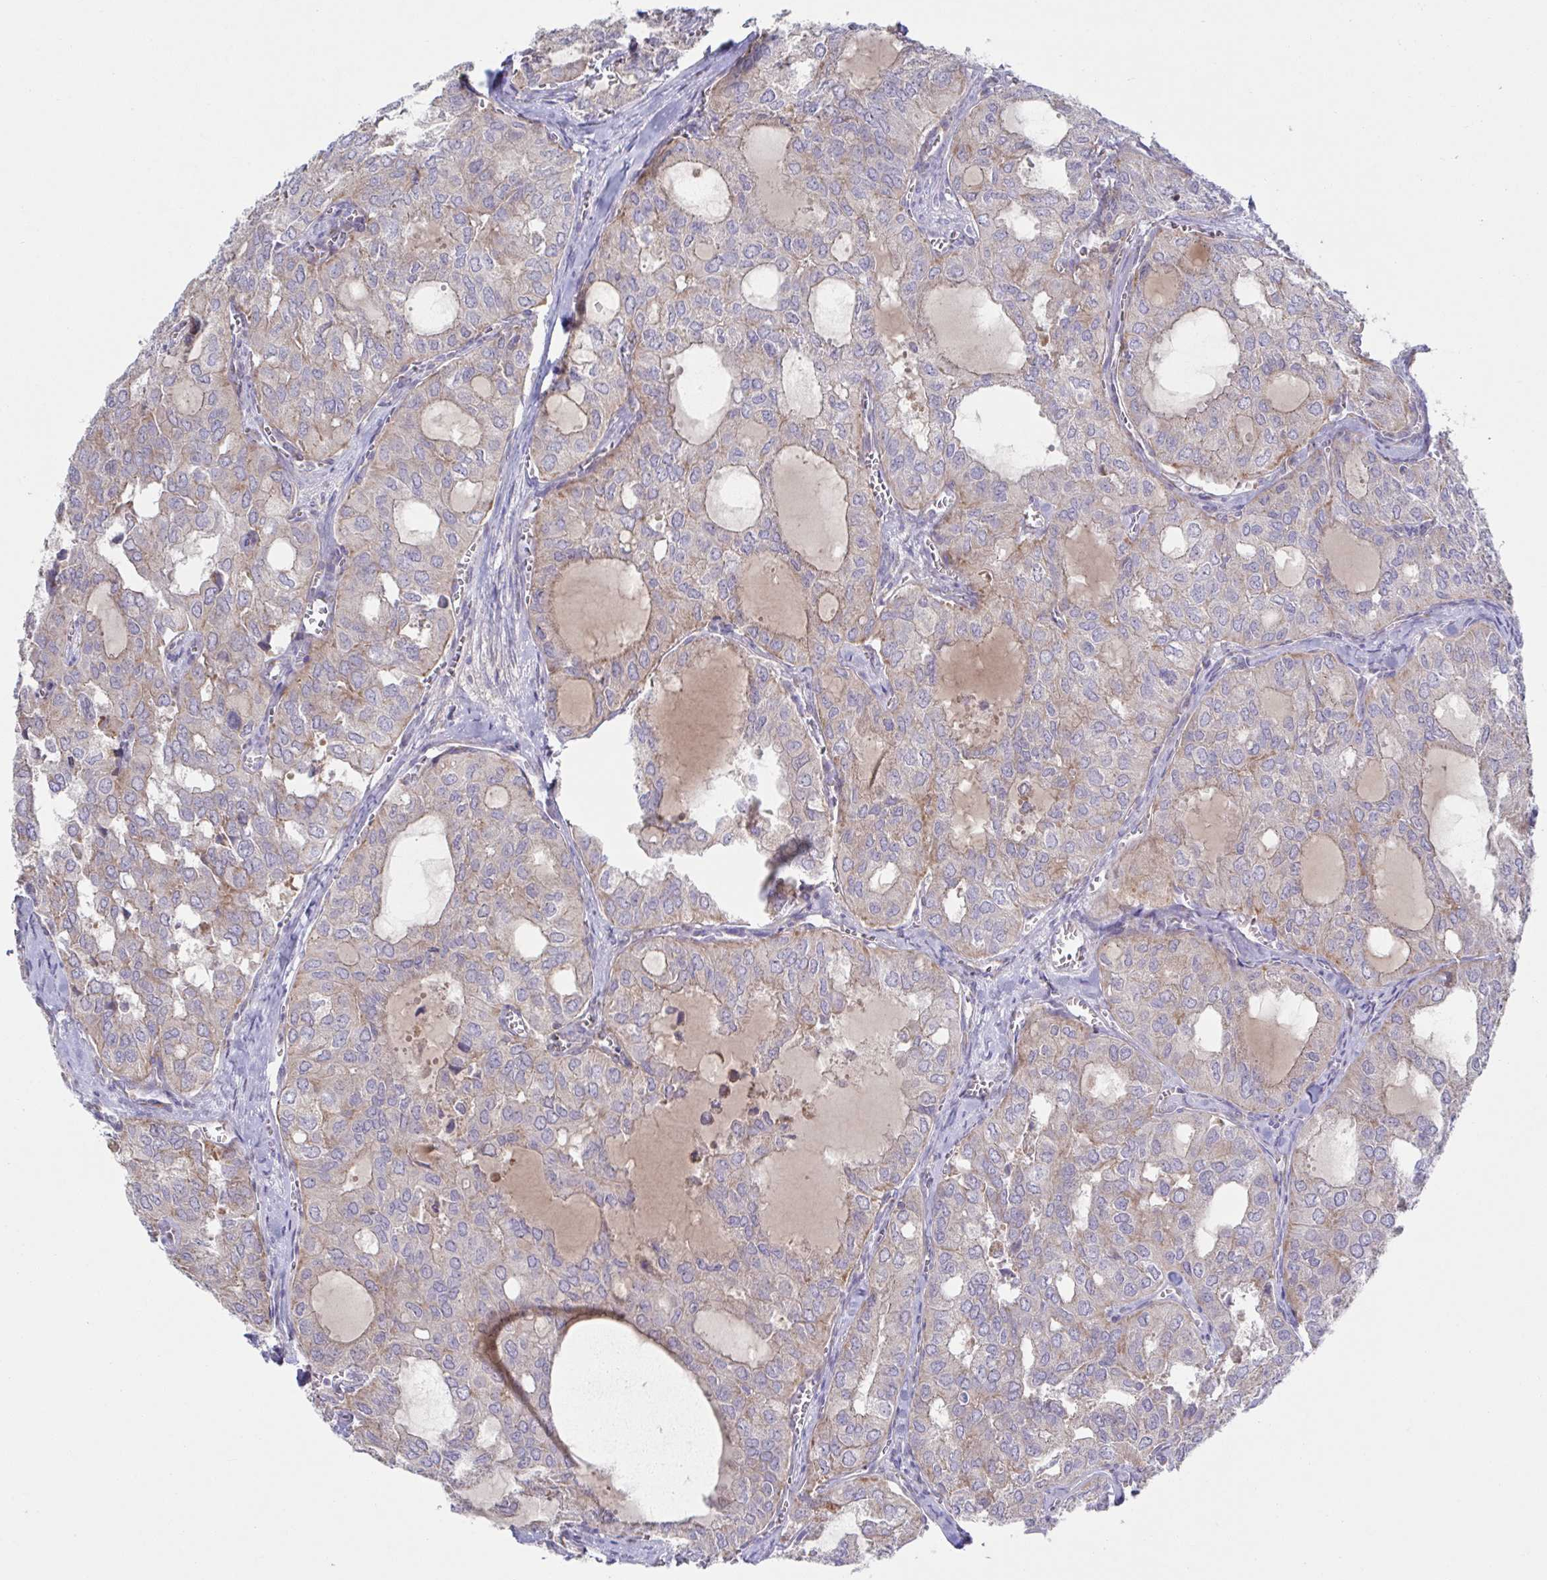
{"staining": {"intensity": "weak", "quantity": "25%-75%", "location": "cytoplasmic/membranous"}, "tissue": "thyroid cancer", "cell_type": "Tumor cells", "image_type": "cancer", "snomed": [{"axis": "morphology", "description": "Follicular adenoma carcinoma, NOS"}, {"axis": "topography", "description": "Thyroid gland"}], "caption": "This is a micrograph of immunohistochemistry (IHC) staining of thyroid cancer, which shows weak positivity in the cytoplasmic/membranous of tumor cells.", "gene": "NDUFA7", "patient": {"sex": "male", "age": 75}}